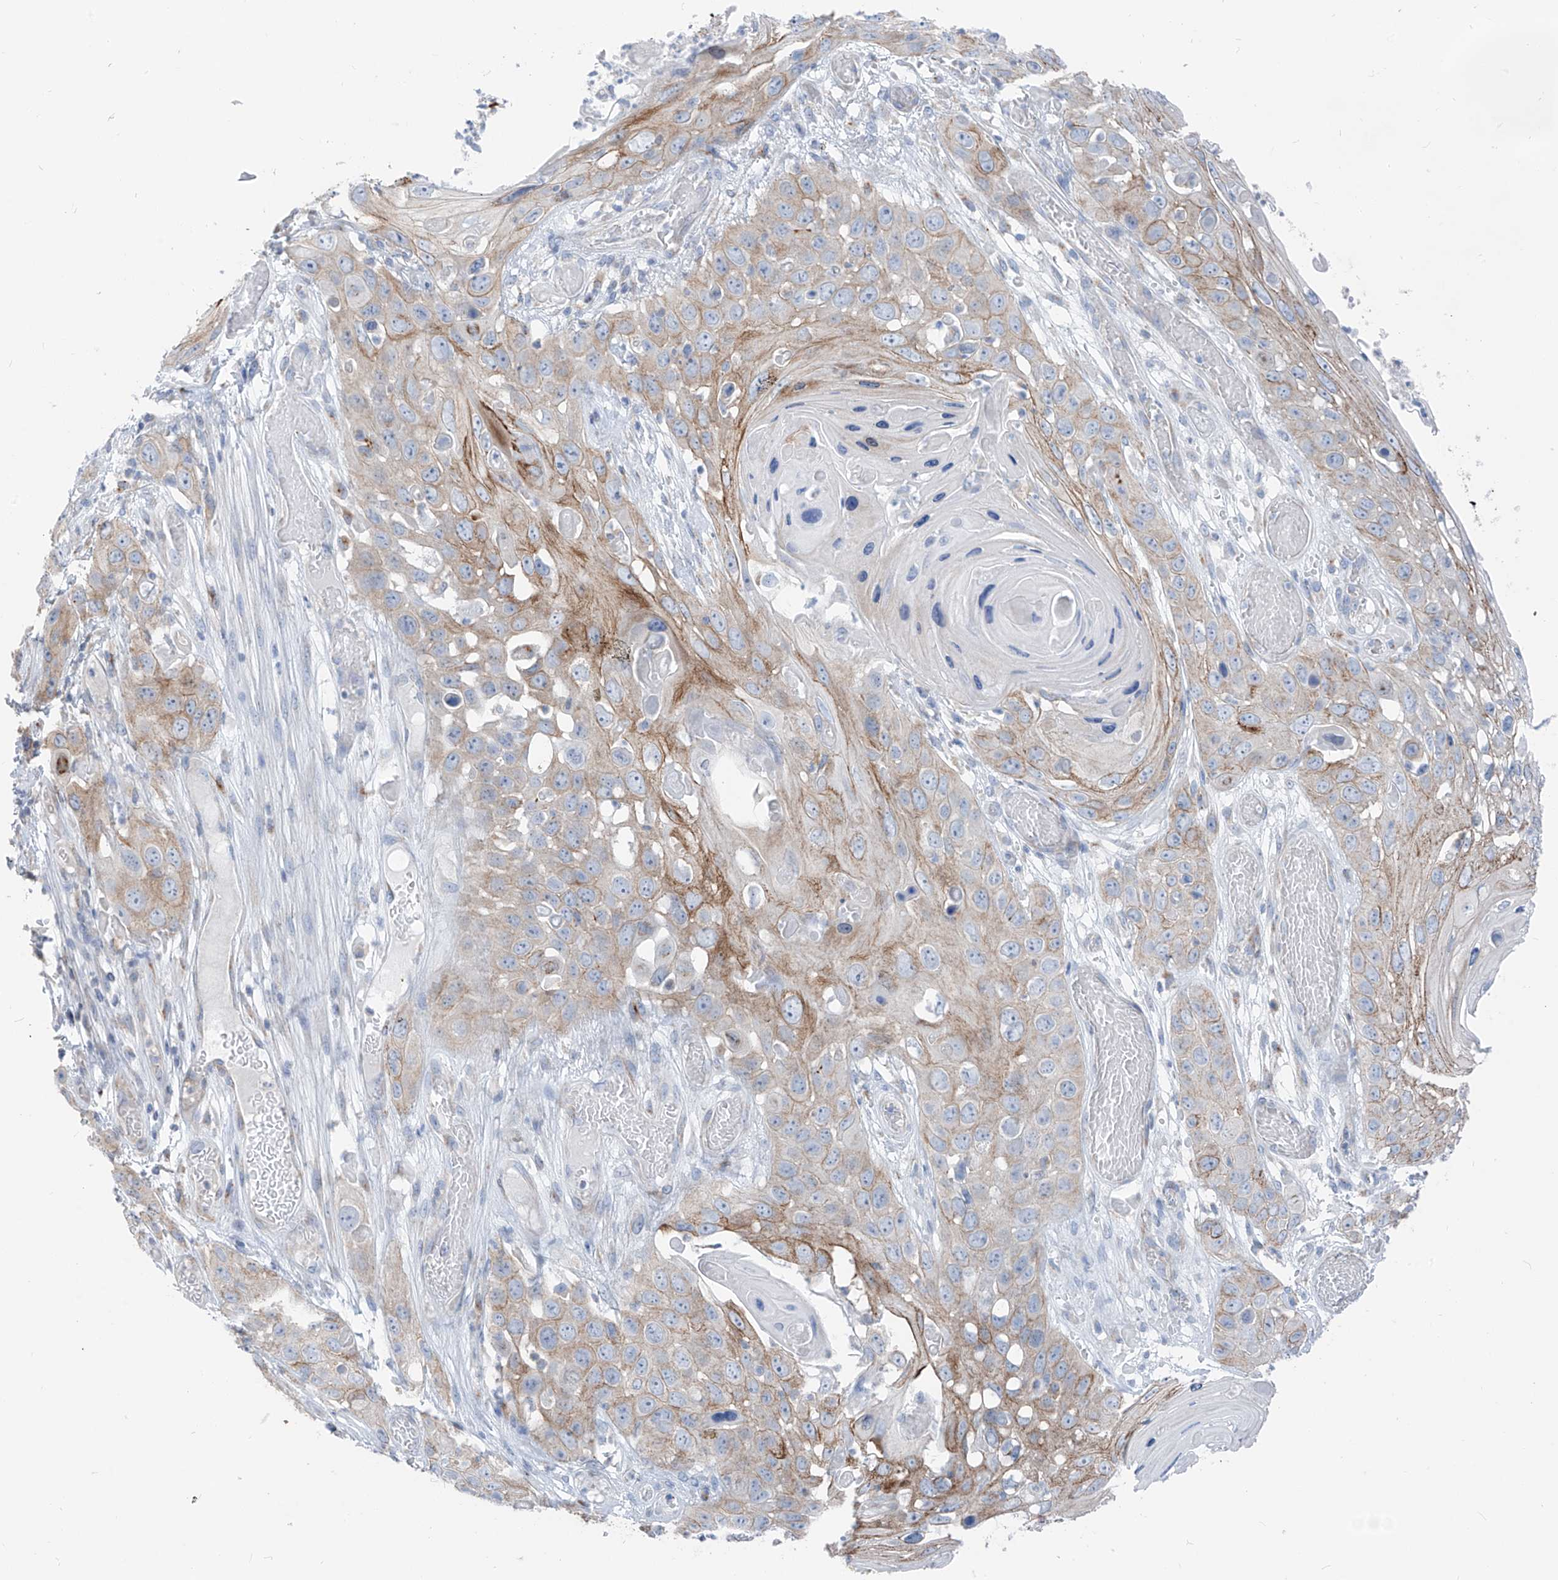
{"staining": {"intensity": "moderate", "quantity": "25%-75%", "location": "cytoplasmic/membranous"}, "tissue": "skin cancer", "cell_type": "Tumor cells", "image_type": "cancer", "snomed": [{"axis": "morphology", "description": "Squamous cell carcinoma, NOS"}, {"axis": "topography", "description": "Skin"}], "caption": "Brown immunohistochemical staining in human squamous cell carcinoma (skin) demonstrates moderate cytoplasmic/membranous expression in about 25%-75% of tumor cells.", "gene": "GPR137C", "patient": {"sex": "male", "age": 55}}